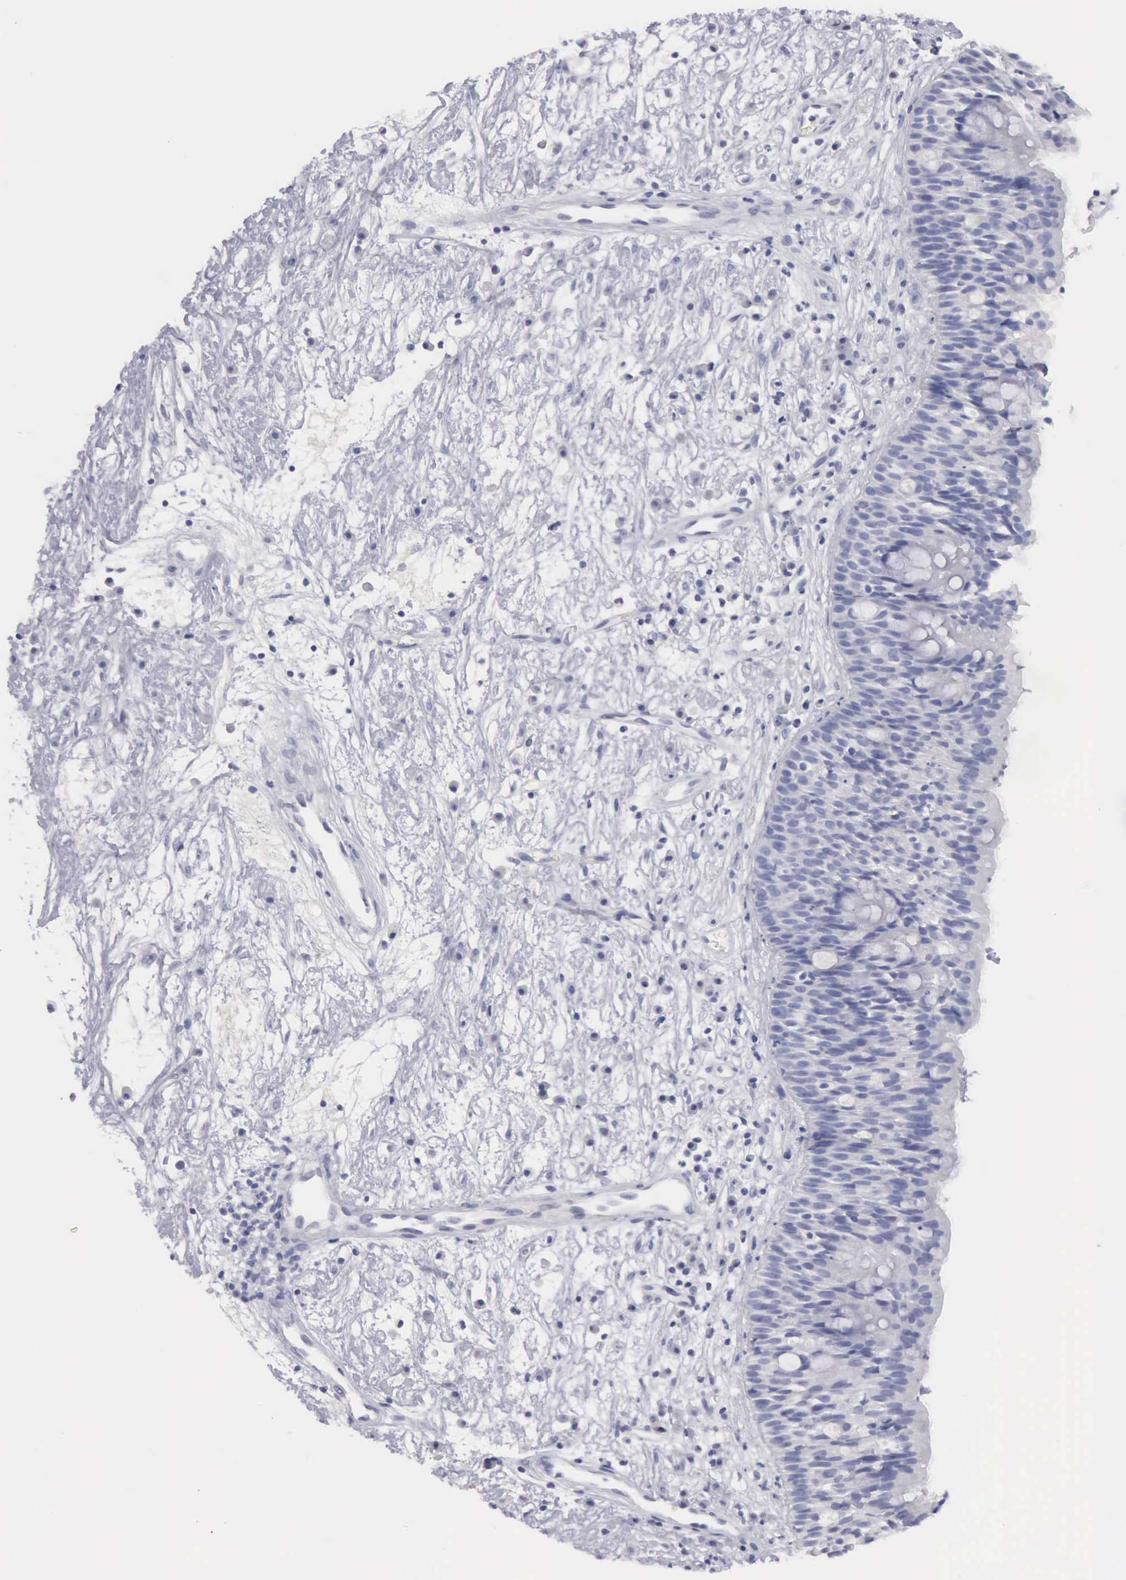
{"staining": {"intensity": "negative", "quantity": "none", "location": "none"}, "tissue": "nasopharynx", "cell_type": "Respiratory epithelial cells", "image_type": "normal", "snomed": [{"axis": "morphology", "description": "Normal tissue, NOS"}, {"axis": "topography", "description": "Nasopharynx"}], "caption": "The IHC image has no significant expression in respiratory epithelial cells of nasopharynx.", "gene": "CYP19A1", "patient": {"sex": "male", "age": 13}}